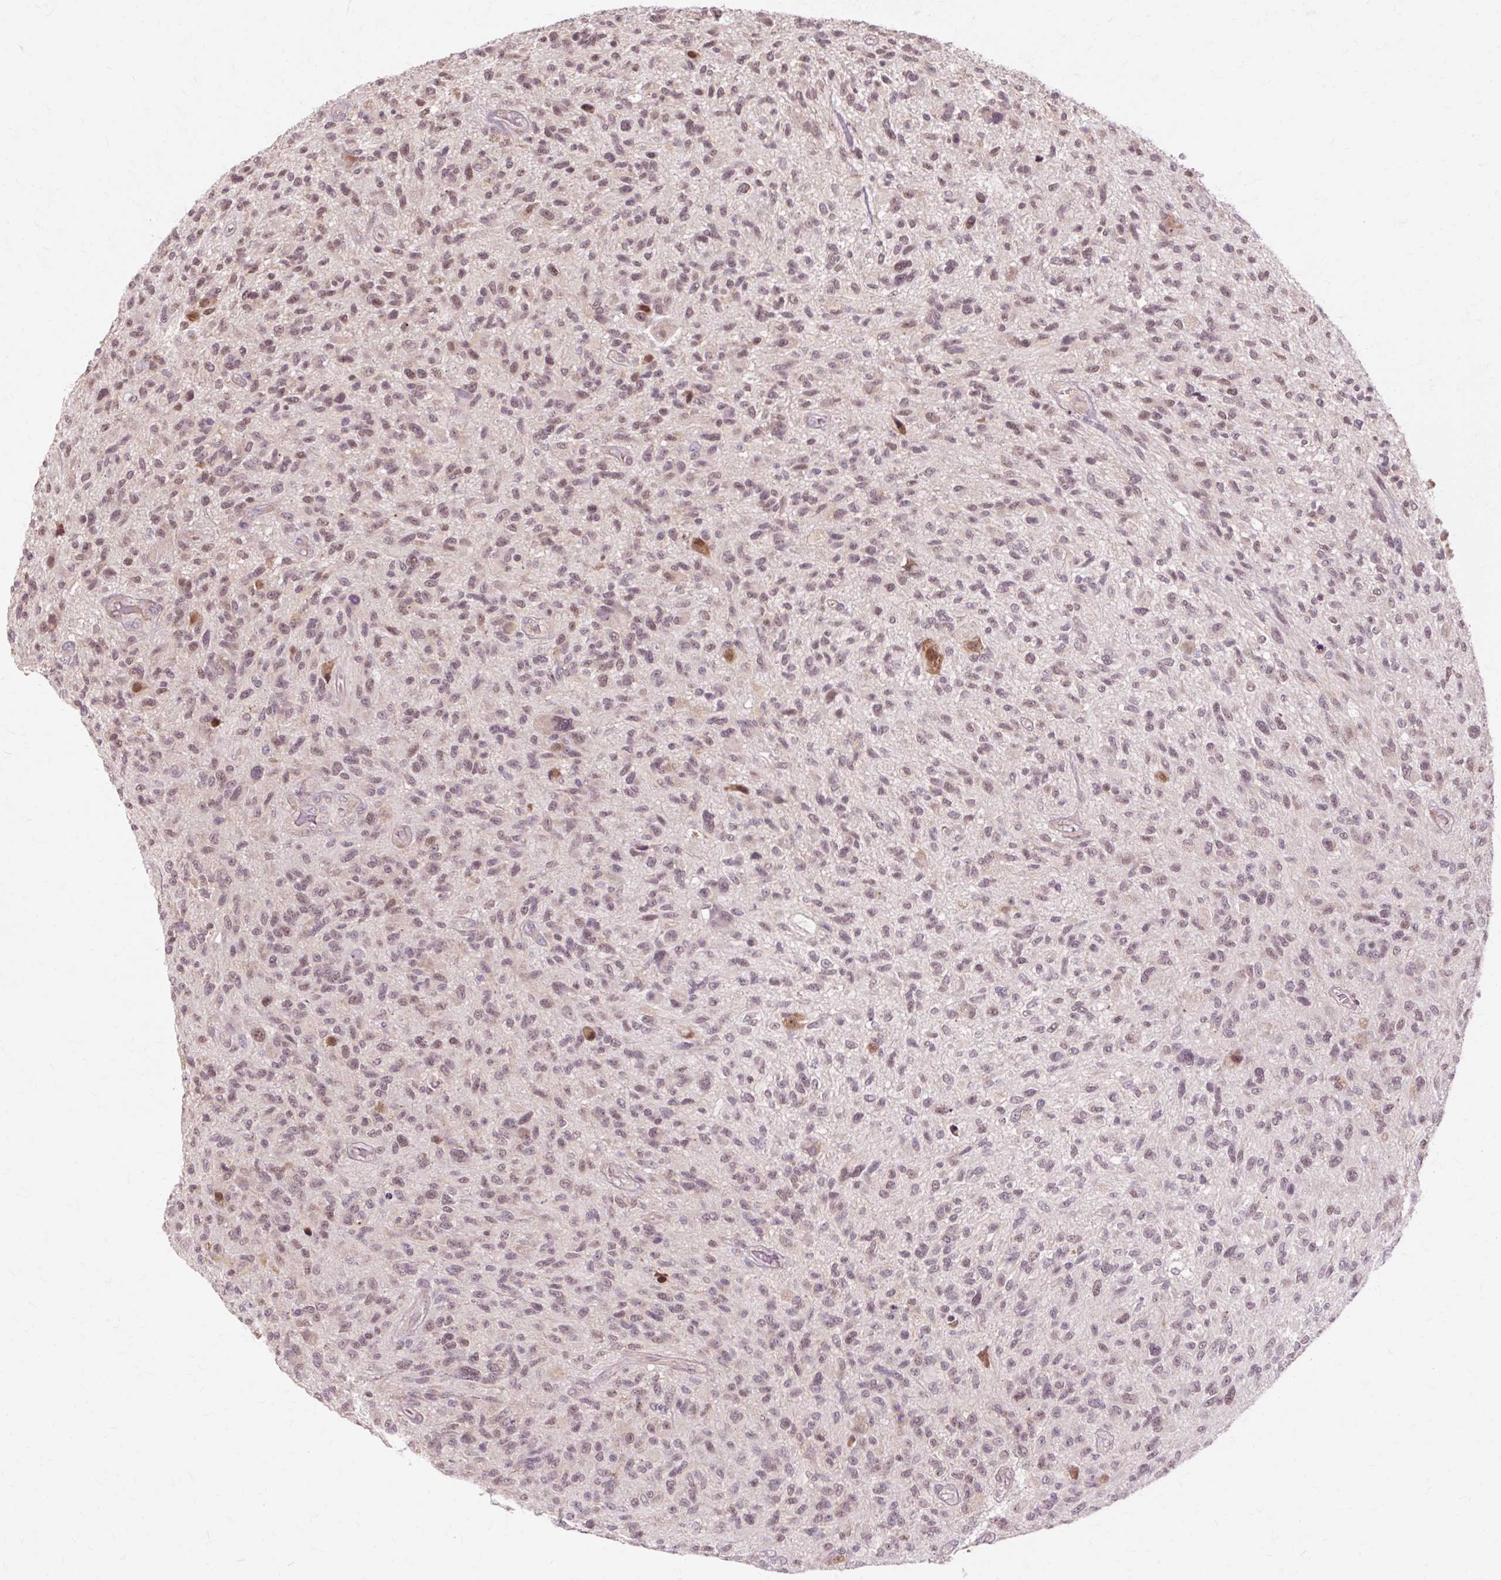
{"staining": {"intensity": "moderate", "quantity": ">75%", "location": "nuclear"}, "tissue": "glioma", "cell_type": "Tumor cells", "image_type": "cancer", "snomed": [{"axis": "morphology", "description": "Glioma, malignant, High grade"}, {"axis": "topography", "description": "Brain"}], "caption": "Immunohistochemical staining of glioma demonstrates medium levels of moderate nuclear expression in approximately >75% of tumor cells.", "gene": "GEMIN2", "patient": {"sex": "male", "age": 47}}